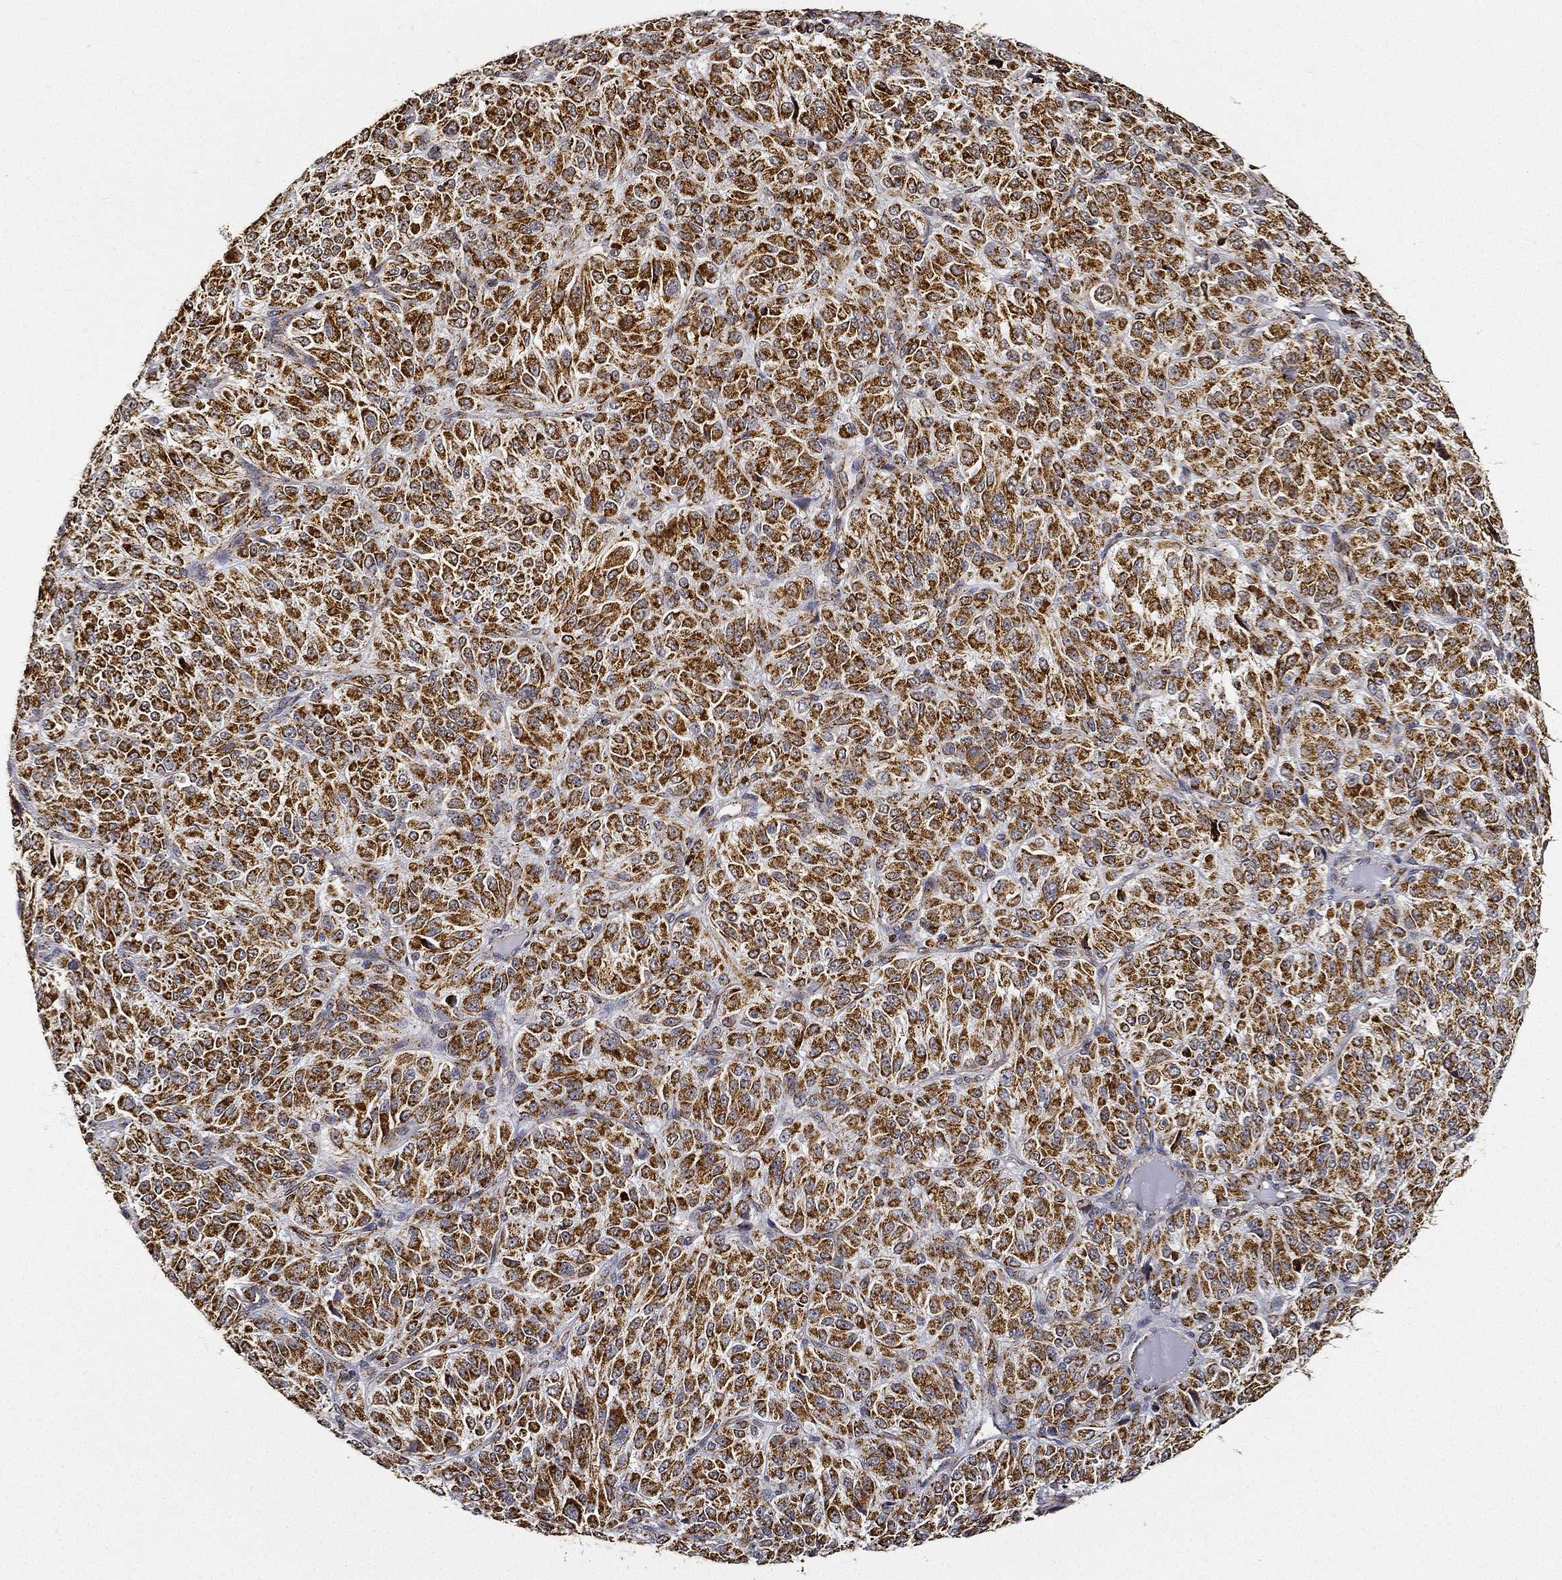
{"staining": {"intensity": "strong", "quantity": ">75%", "location": "cytoplasmic/membranous"}, "tissue": "melanoma", "cell_type": "Tumor cells", "image_type": "cancer", "snomed": [{"axis": "morphology", "description": "Malignant melanoma, Metastatic site"}, {"axis": "topography", "description": "Brain"}], "caption": "IHC image of melanoma stained for a protein (brown), which demonstrates high levels of strong cytoplasmic/membranous expression in approximately >75% of tumor cells.", "gene": "NDUFAB1", "patient": {"sex": "female", "age": 56}}